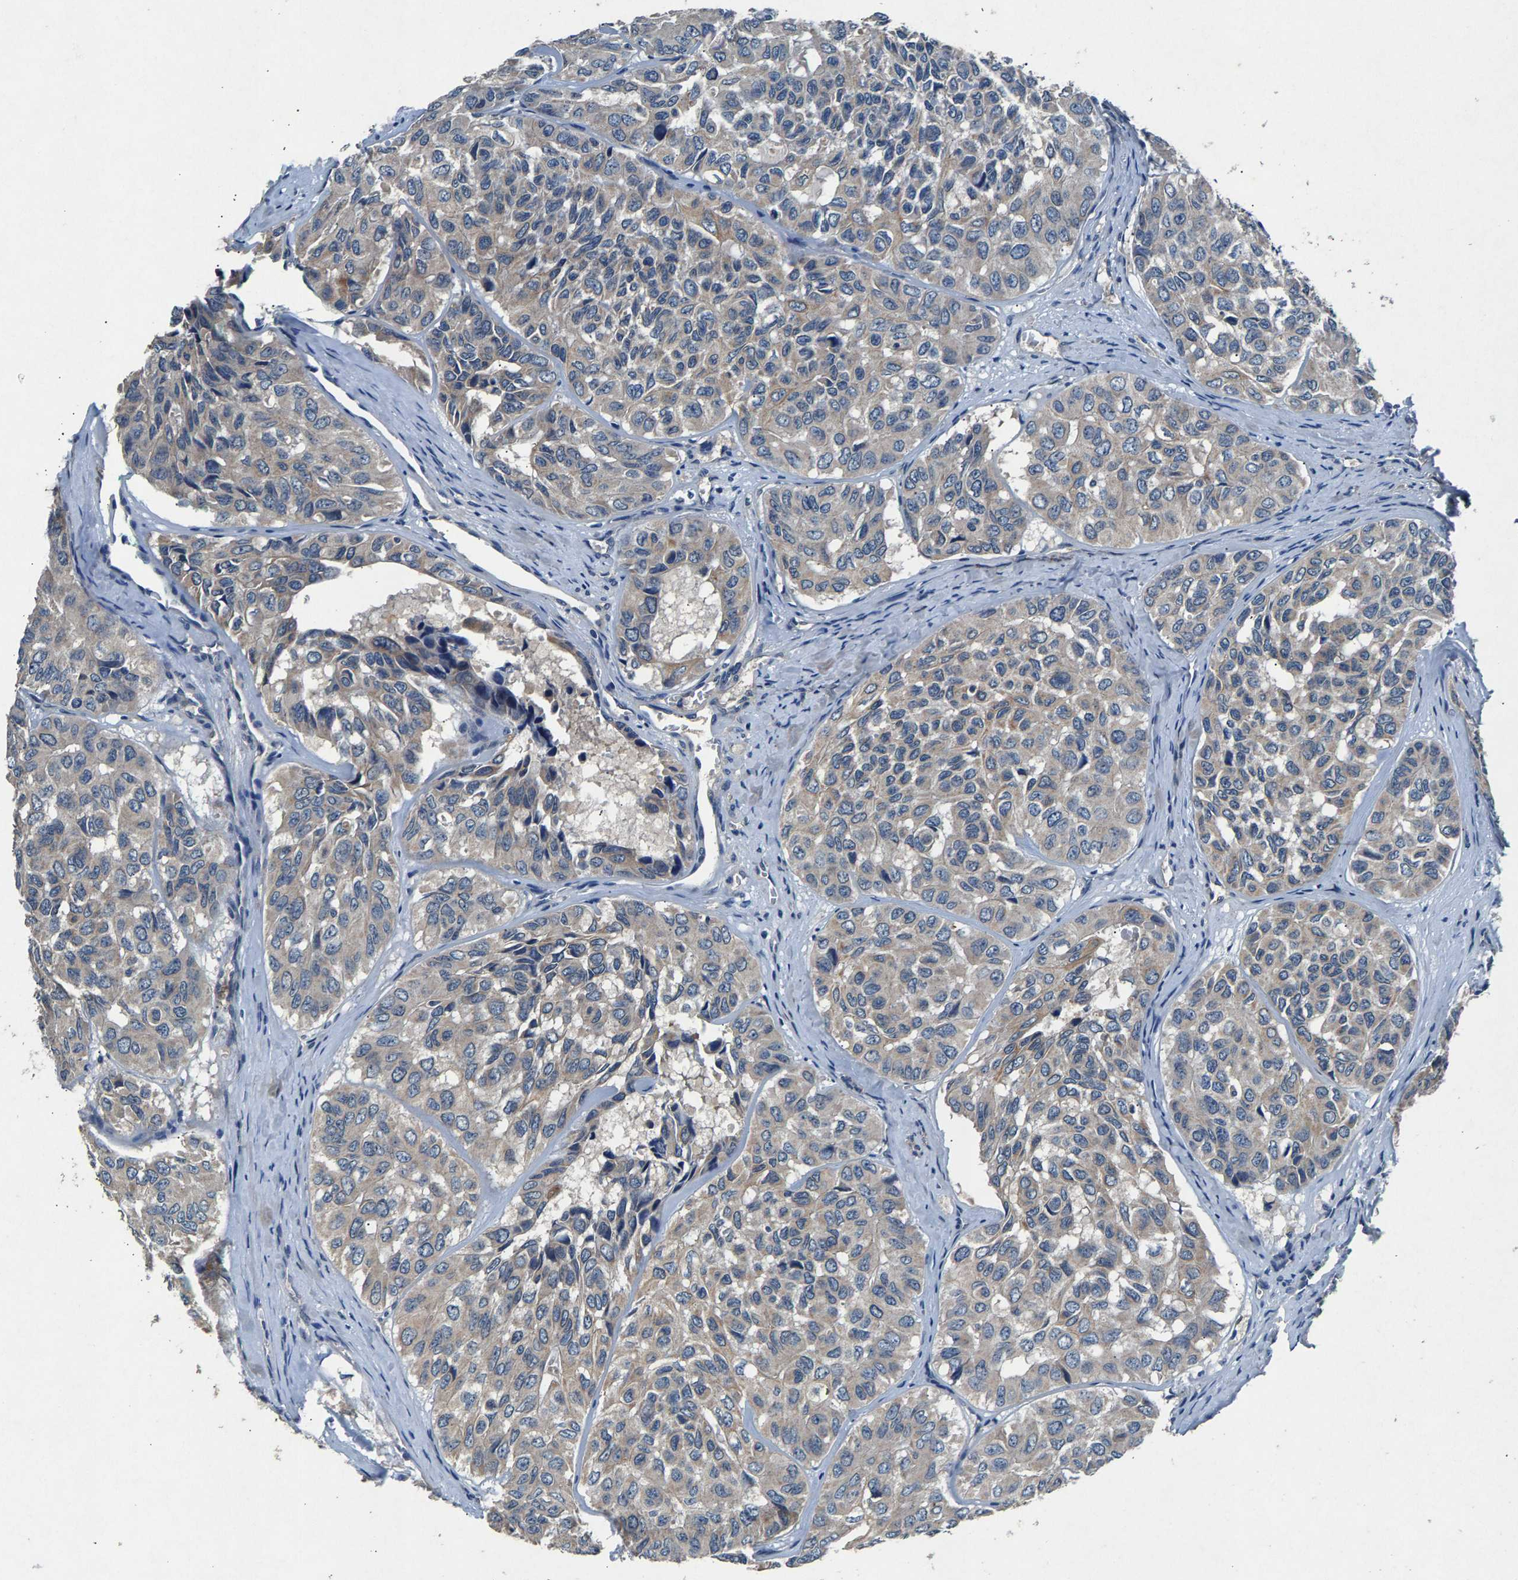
{"staining": {"intensity": "weak", "quantity": "25%-75%", "location": "cytoplasmic/membranous"}, "tissue": "head and neck cancer", "cell_type": "Tumor cells", "image_type": "cancer", "snomed": [{"axis": "morphology", "description": "Adenocarcinoma, NOS"}, {"axis": "topography", "description": "Salivary gland, NOS"}, {"axis": "topography", "description": "Head-Neck"}], "caption": "An image of head and neck cancer (adenocarcinoma) stained for a protein reveals weak cytoplasmic/membranous brown staining in tumor cells.", "gene": "PRXL2C", "patient": {"sex": "female", "age": 76}}